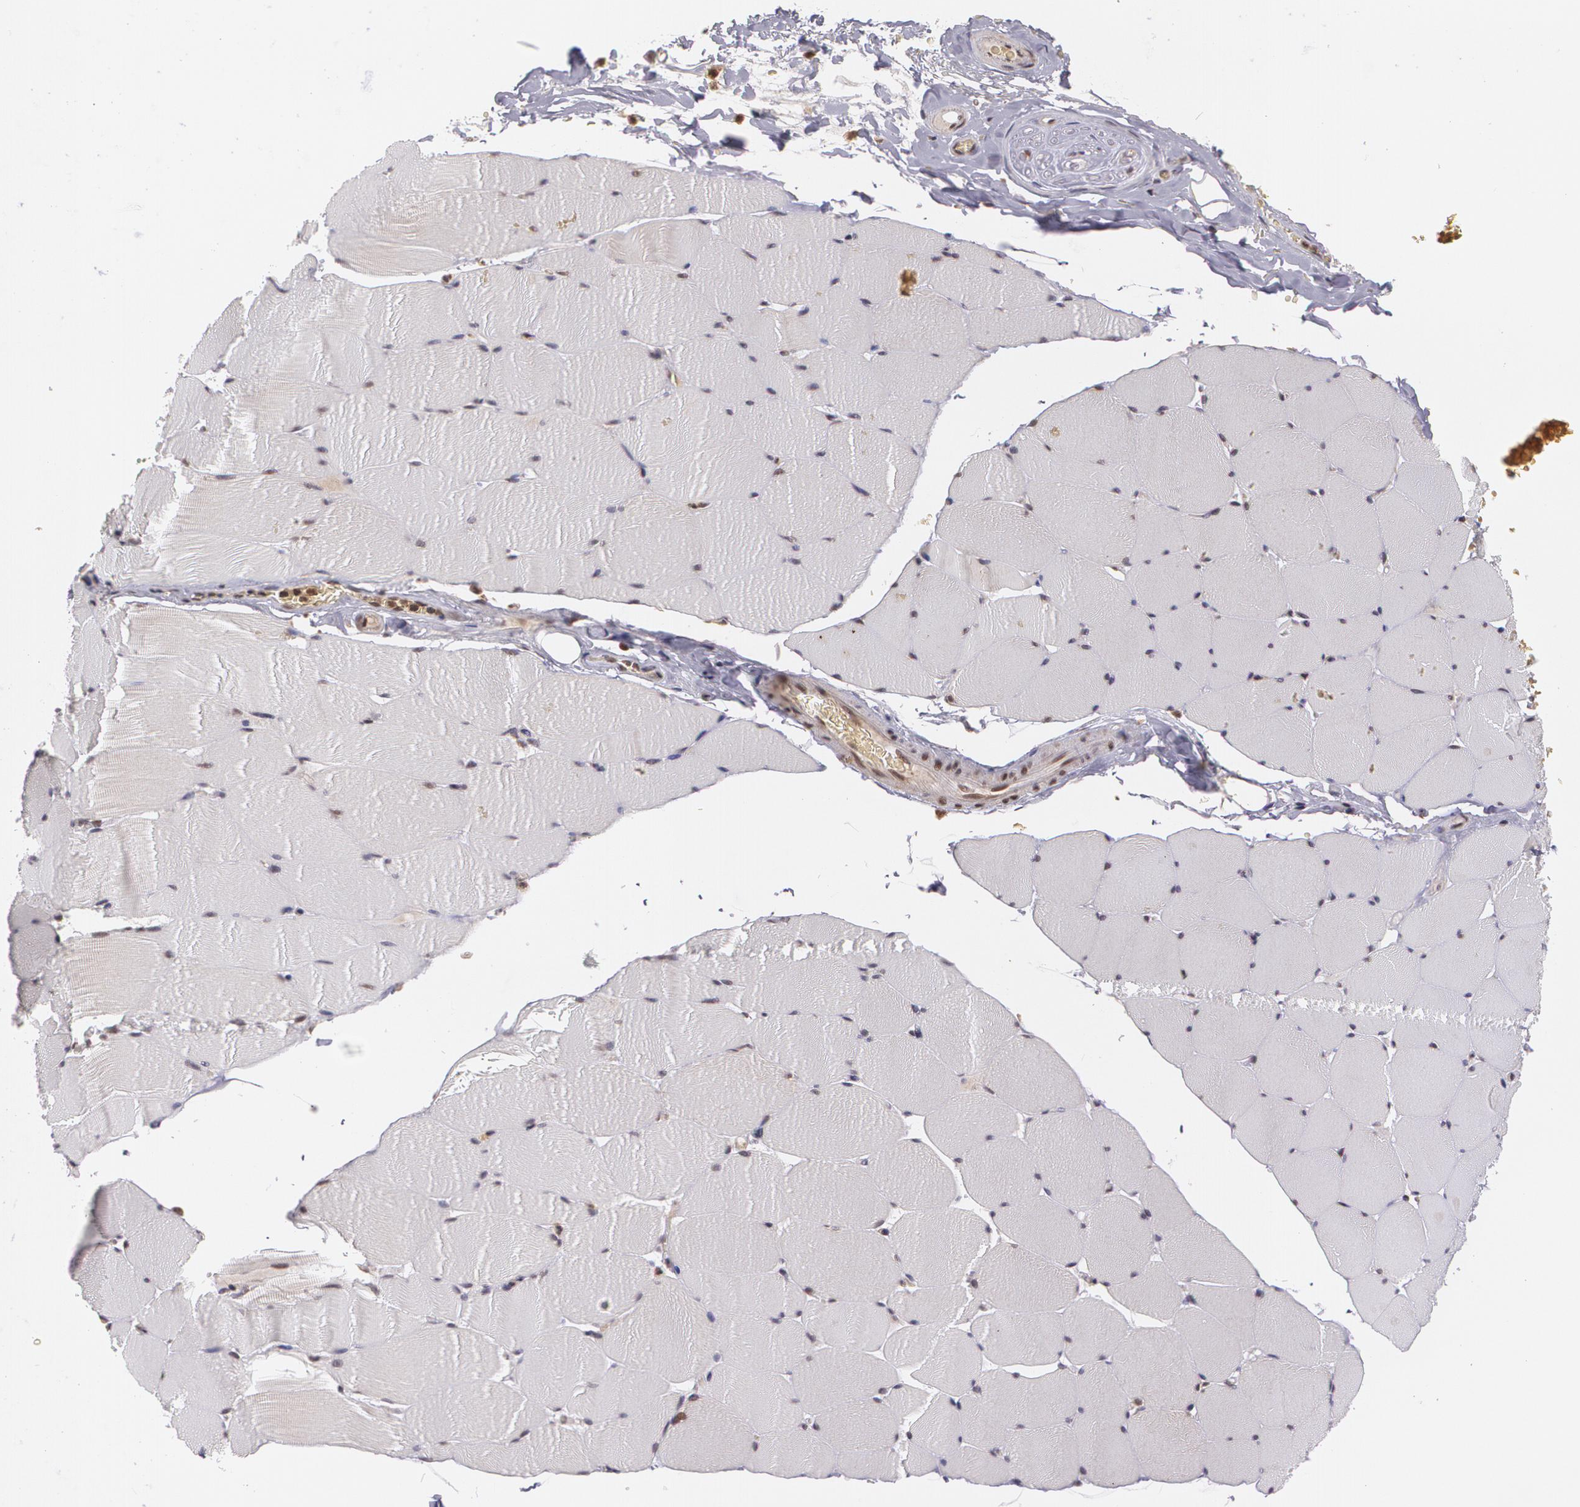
{"staining": {"intensity": "negative", "quantity": "none", "location": "none"}, "tissue": "skeletal muscle", "cell_type": "Myocytes", "image_type": "normal", "snomed": [{"axis": "morphology", "description": "Normal tissue, NOS"}, {"axis": "topography", "description": "Skeletal muscle"}], "caption": "DAB (3,3'-diaminobenzidine) immunohistochemical staining of unremarkable skeletal muscle demonstrates no significant expression in myocytes. The staining is performed using DAB brown chromogen with nuclei counter-stained in using hematoxylin.", "gene": "CUL2", "patient": {"sex": "male", "age": 62}}